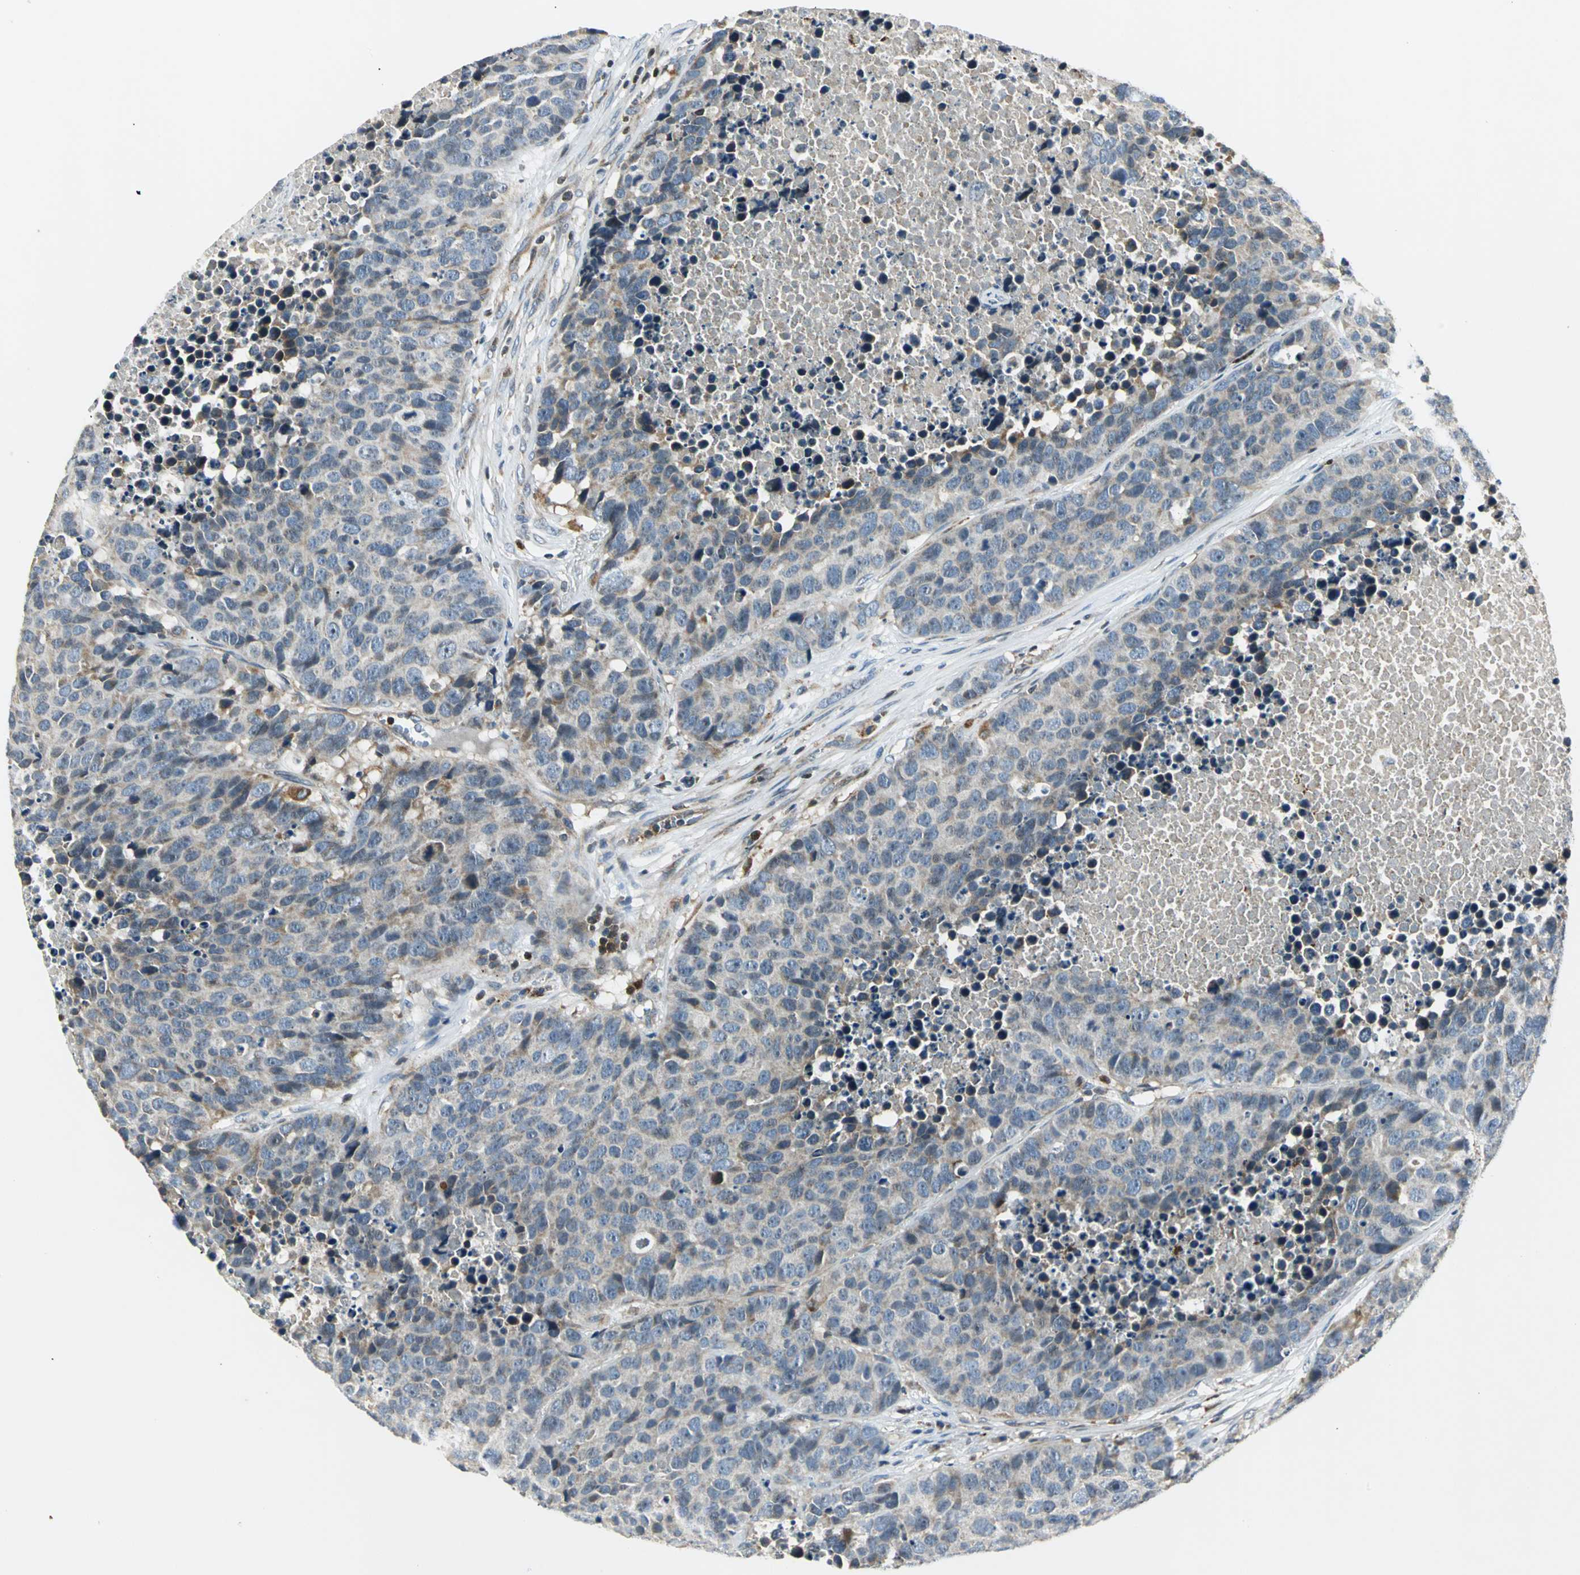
{"staining": {"intensity": "weak", "quantity": "25%-75%", "location": "cytoplasmic/membranous"}, "tissue": "carcinoid", "cell_type": "Tumor cells", "image_type": "cancer", "snomed": [{"axis": "morphology", "description": "Carcinoid, malignant, NOS"}, {"axis": "topography", "description": "Lung"}], "caption": "Protein staining by IHC shows weak cytoplasmic/membranous staining in about 25%-75% of tumor cells in carcinoid (malignant). Using DAB (3,3'-diaminobenzidine) (brown) and hematoxylin (blue) stains, captured at high magnification using brightfield microscopy.", "gene": "USP40", "patient": {"sex": "male", "age": 60}}